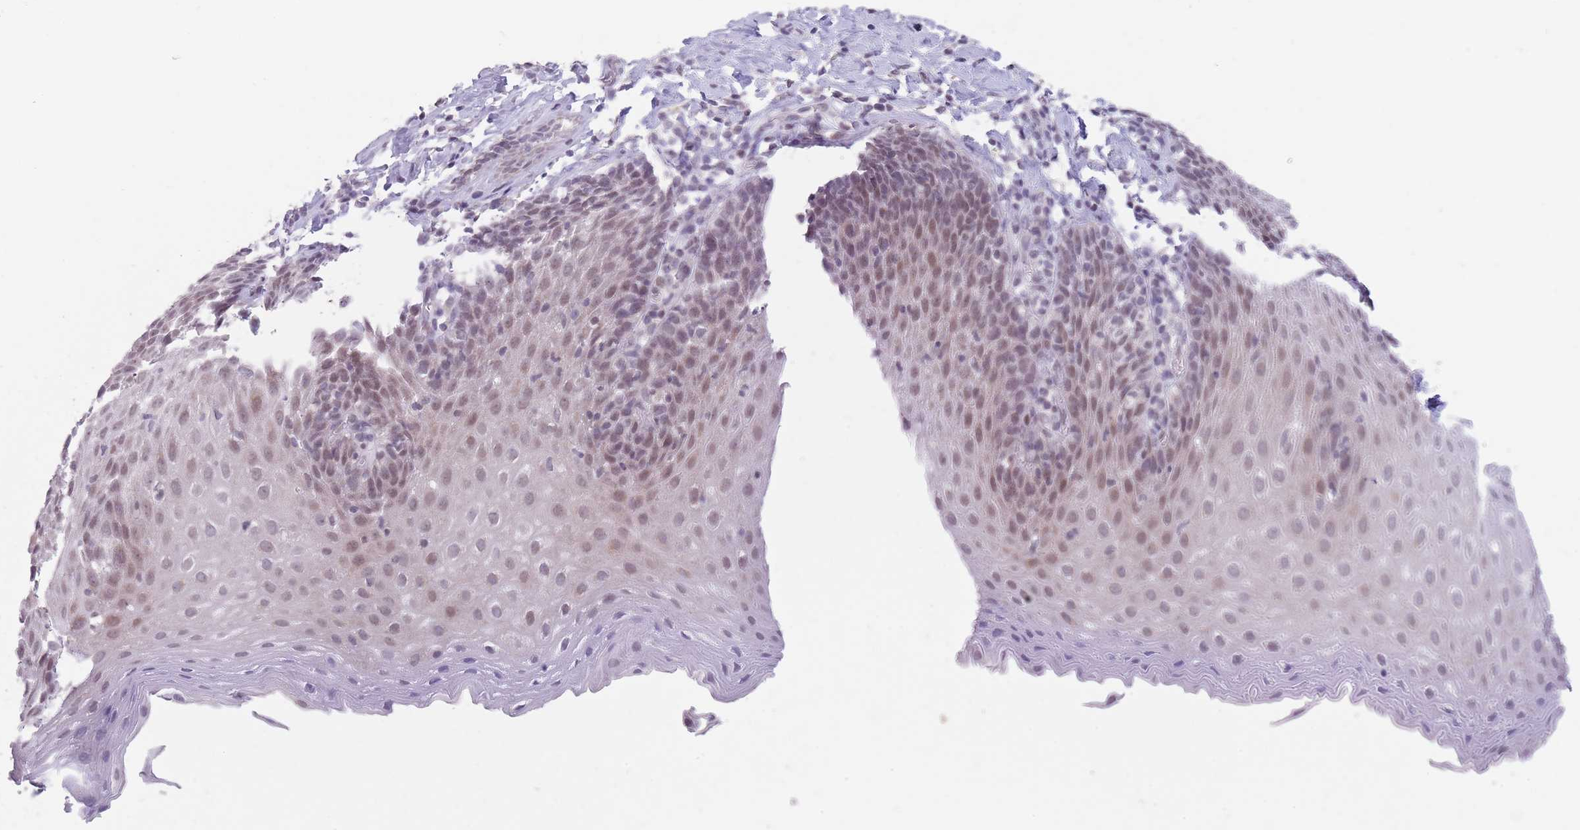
{"staining": {"intensity": "moderate", "quantity": "25%-75%", "location": "nuclear"}, "tissue": "esophagus", "cell_type": "Squamous epithelial cells", "image_type": "normal", "snomed": [{"axis": "morphology", "description": "Normal tissue, NOS"}, {"axis": "topography", "description": "Esophagus"}], "caption": "Protein staining by IHC shows moderate nuclear positivity in about 25%-75% of squamous epithelial cells in unremarkable esophagus. Using DAB (3,3'-diaminobenzidine) (brown) and hematoxylin (blue) stains, captured at high magnification using brightfield microscopy.", "gene": "ZNF574", "patient": {"sex": "female", "age": 61}}